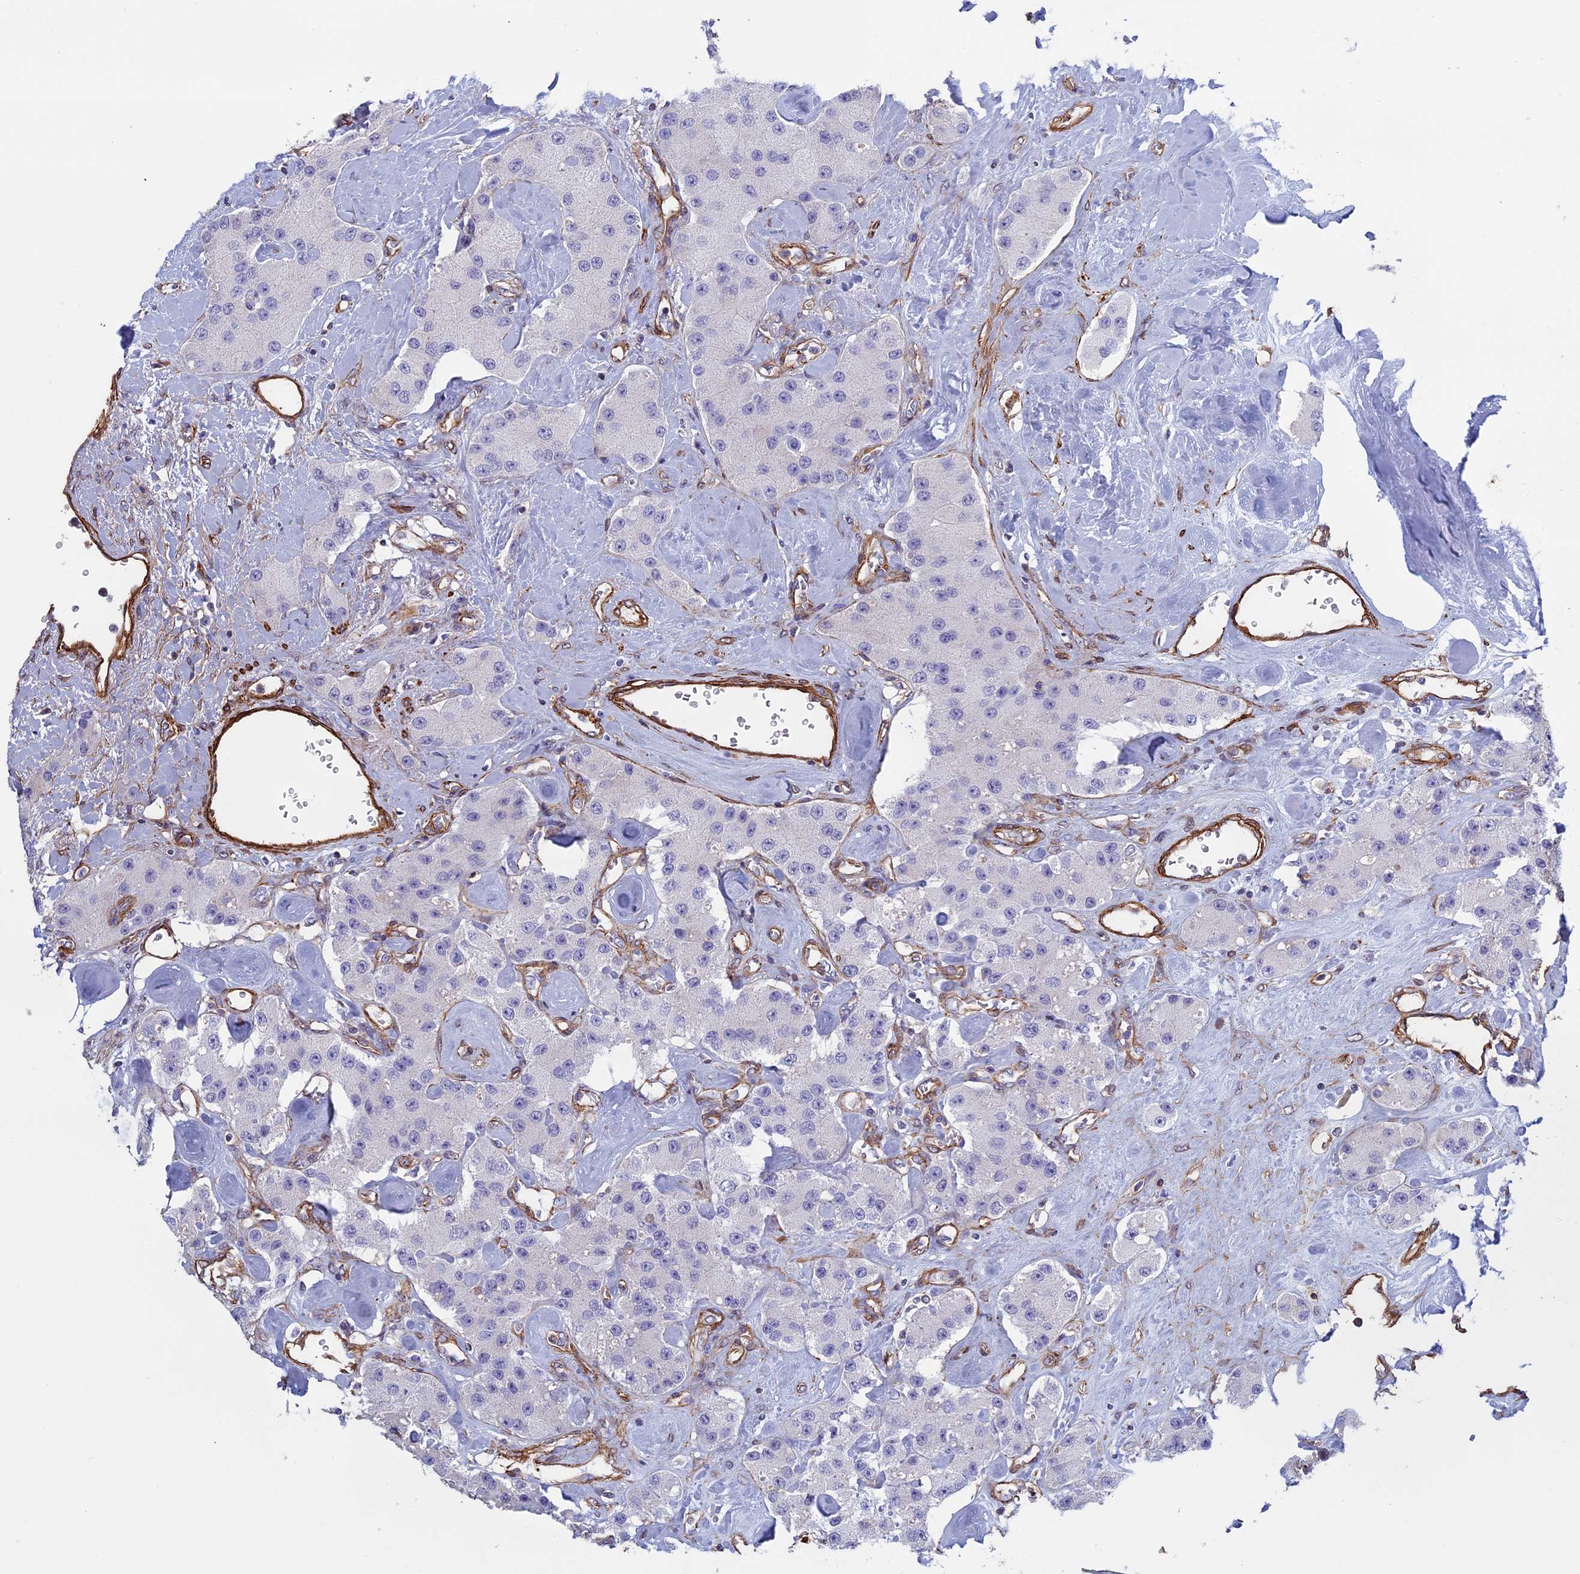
{"staining": {"intensity": "negative", "quantity": "none", "location": "none"}, "tissue": "carcinoid", "cell_type": "Tumor cells", "image_type": "cancer", "snomed": [{"axis": "morphology", "description": "Carcinoid, malignant, NOS"}, {"axis": "topography", "description": "Pancreas"}], "caption": "Immunohistochemistry (IHC) of carcinoid exhibits no expression in tumor cells. (IHC, brightfield microscopy, high magnification).", "gene": "ANGPTL2", "patient": {"sex": "male", "age": 41}}